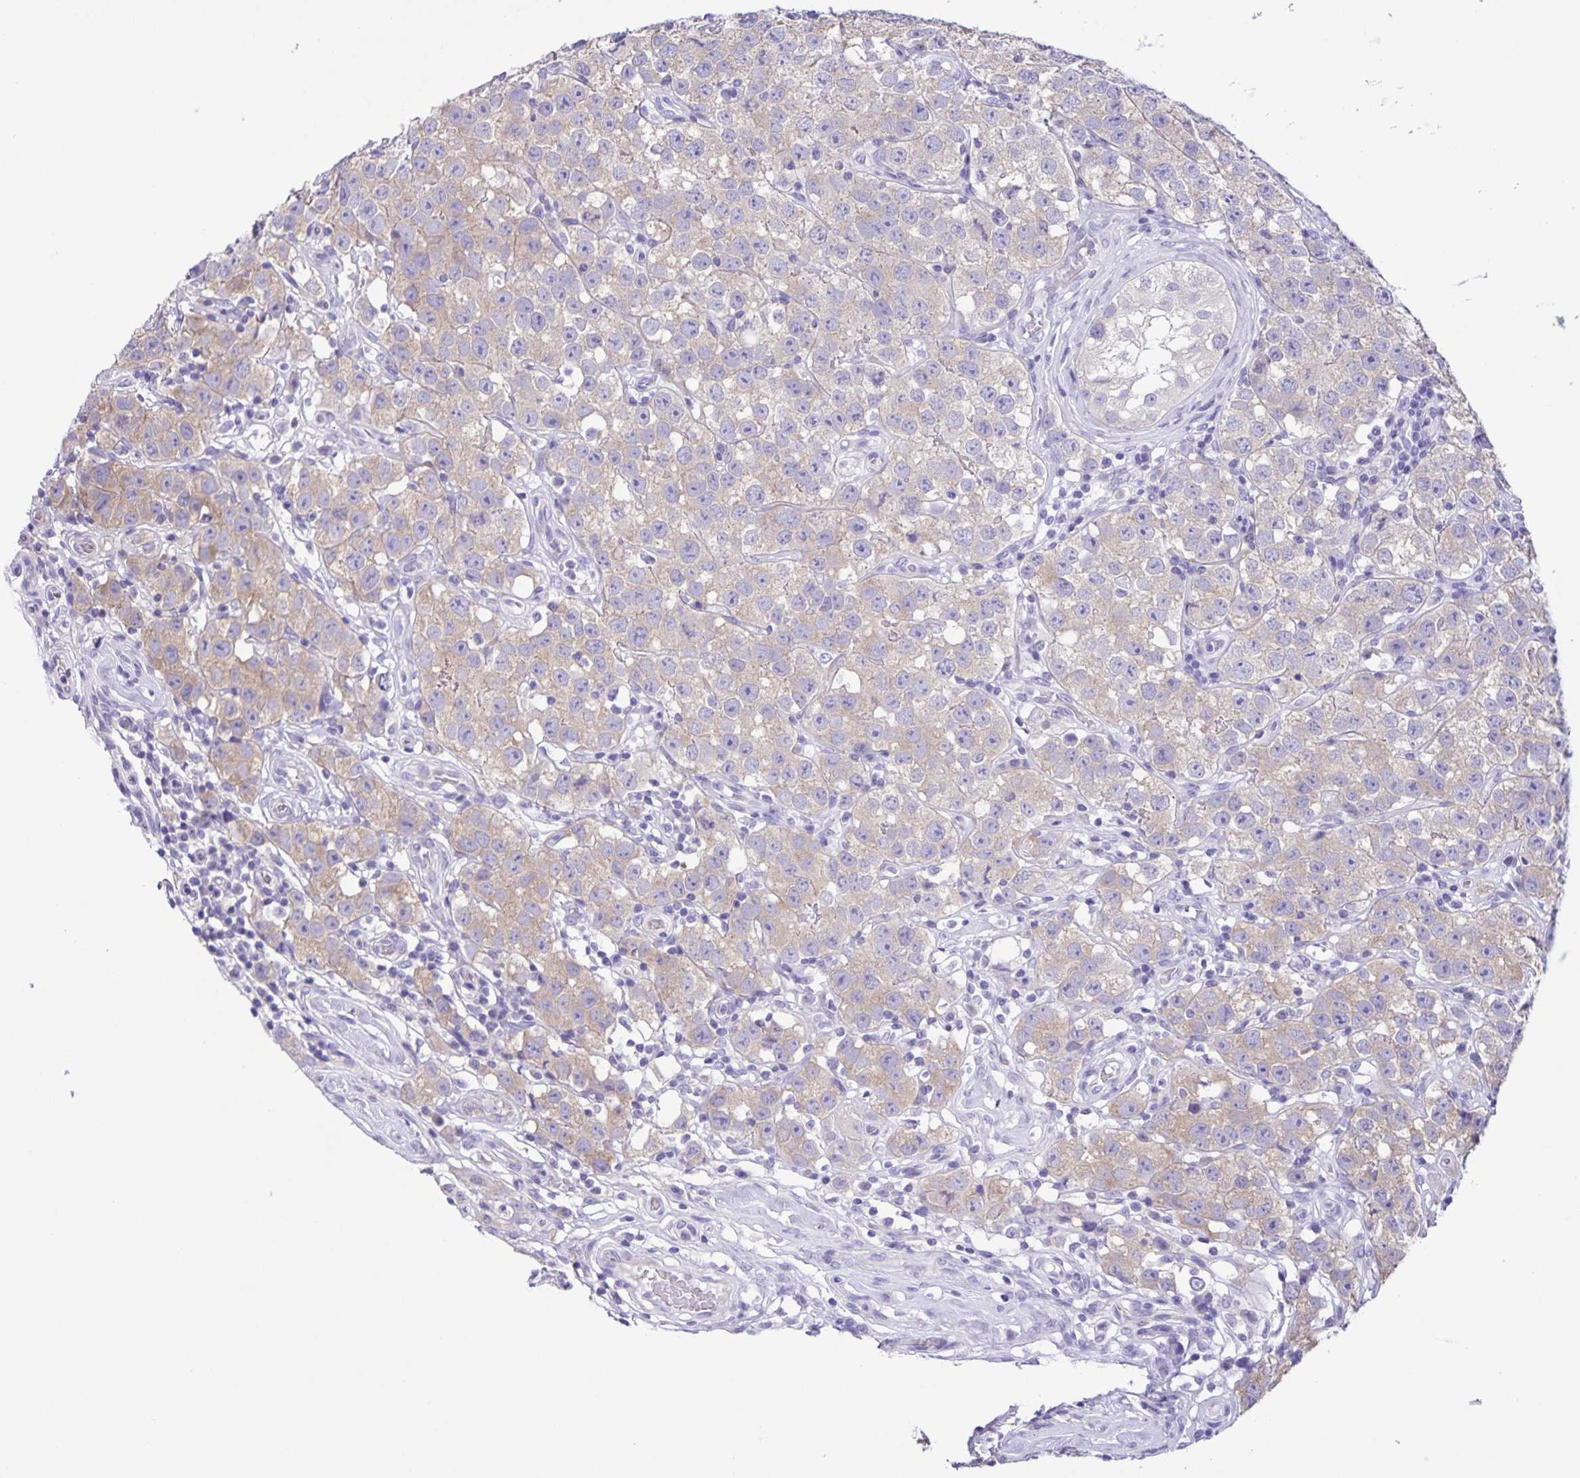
{"staining": {"intensity": "weak", "quantity": "25%-75%", "location": "cytoplasmic/membranous"}, "tissue": "testis cancer", "cell_type": "Tumor cells", "image_type": "cancer", "snomed": [{"axis": "morphology", "description": "Seminoma, NOS"}, {"axis": "topography", "description": "Testis"}], "caption": "Weak cytoplasmic/membranous positivity is identified in about 25%-75% of tumor cells in testis seminoma.", "gene": "CAPSL", "patient": {"sex": "male", "age": 34}}